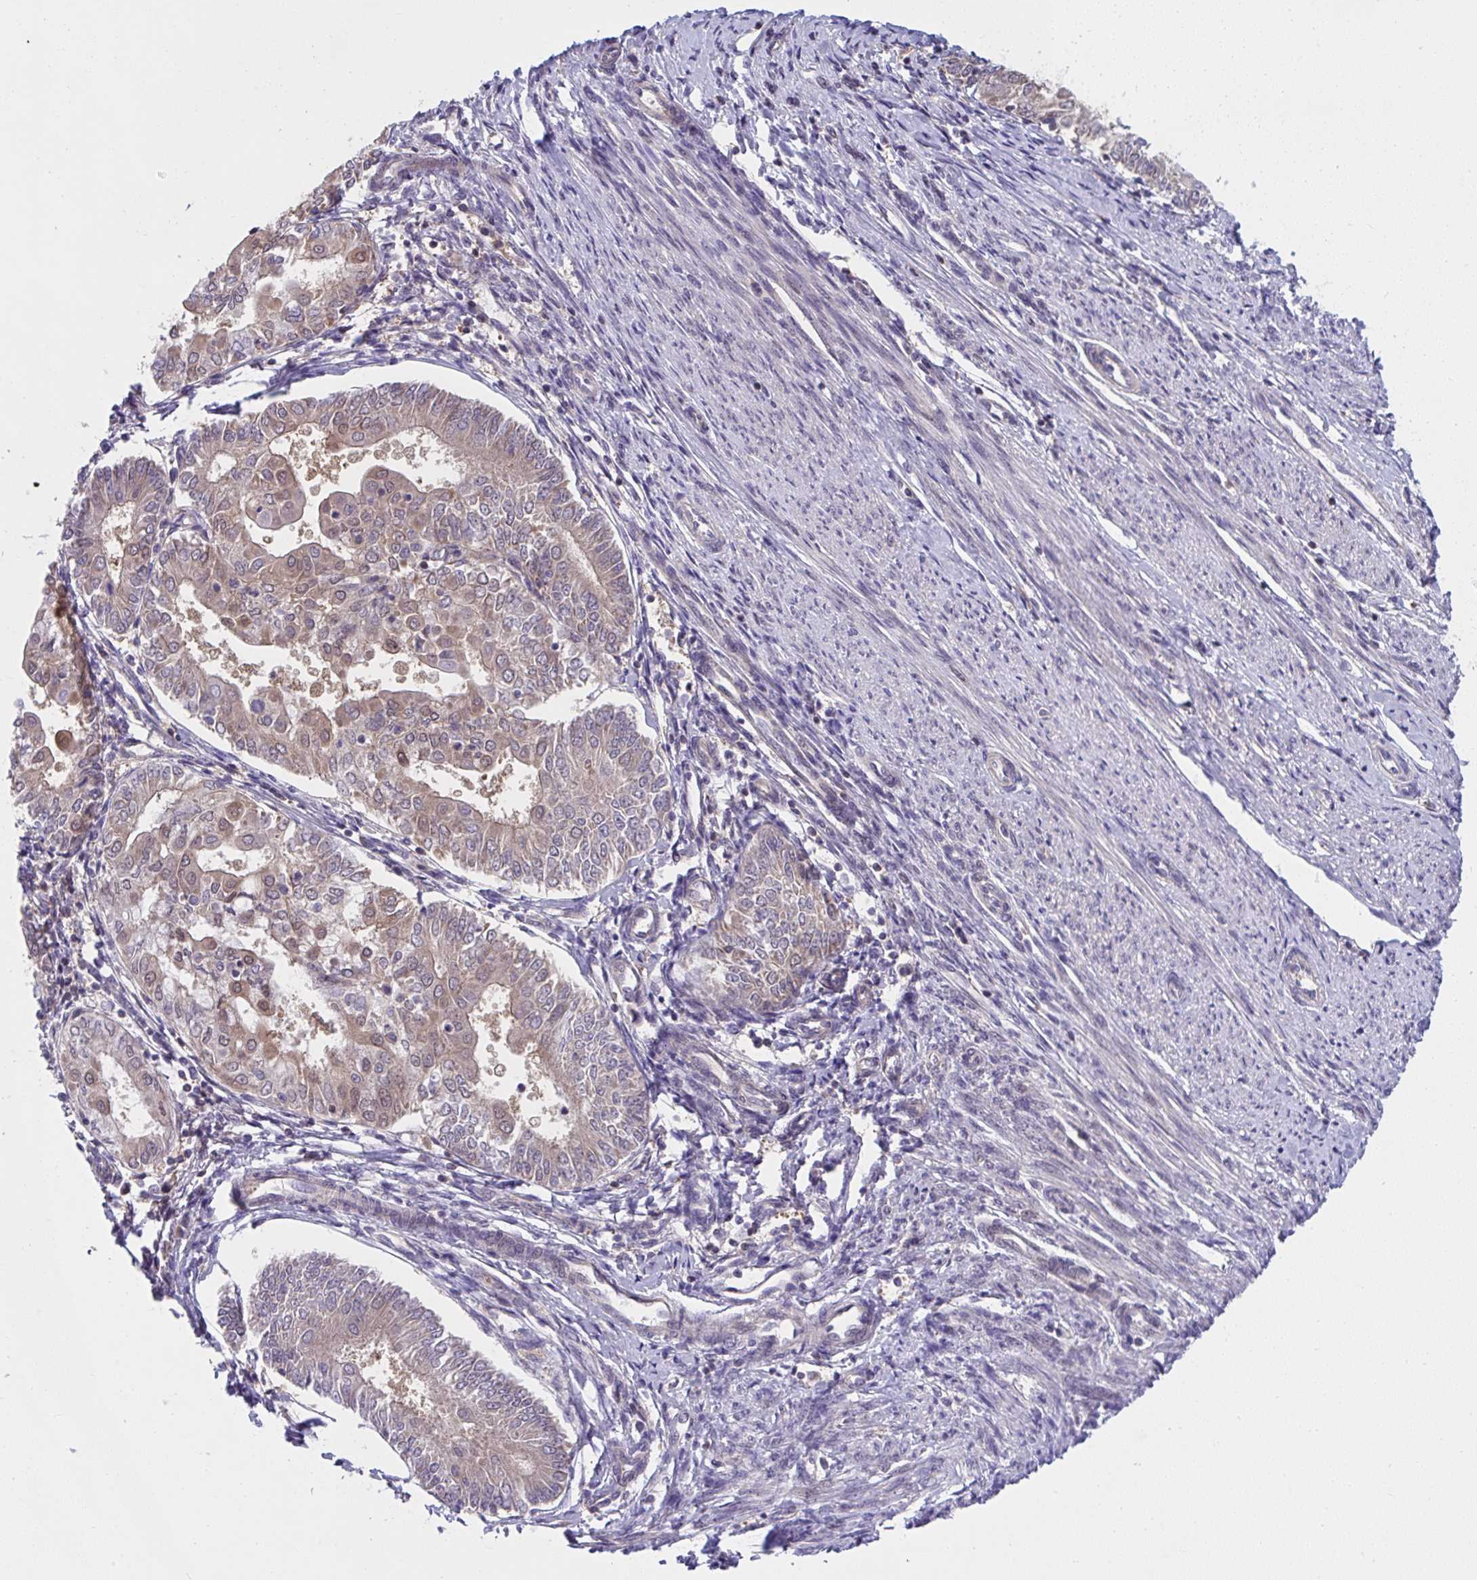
{"staining": {"intensity": "weak", "quantity": ">75%", "location": "cytoplasmic/membranous"}, "tissue": "endometrial cancer", "cell_type": "Tumor cells", "image_type": "cancer", "snomed": [{"axis": "morphology", "description": "Adenocarcinoma, NOS"}, {"axis": "topography", "description": "Endometrium"}], "caption": "Weak cytoplasmic/membranous protein positivity is seen in approximately >75% of tumor cells in endometrial adenocarcinoma.", "gene": "PCDHB7", "patient": {"sex": "female", "age": 68}}